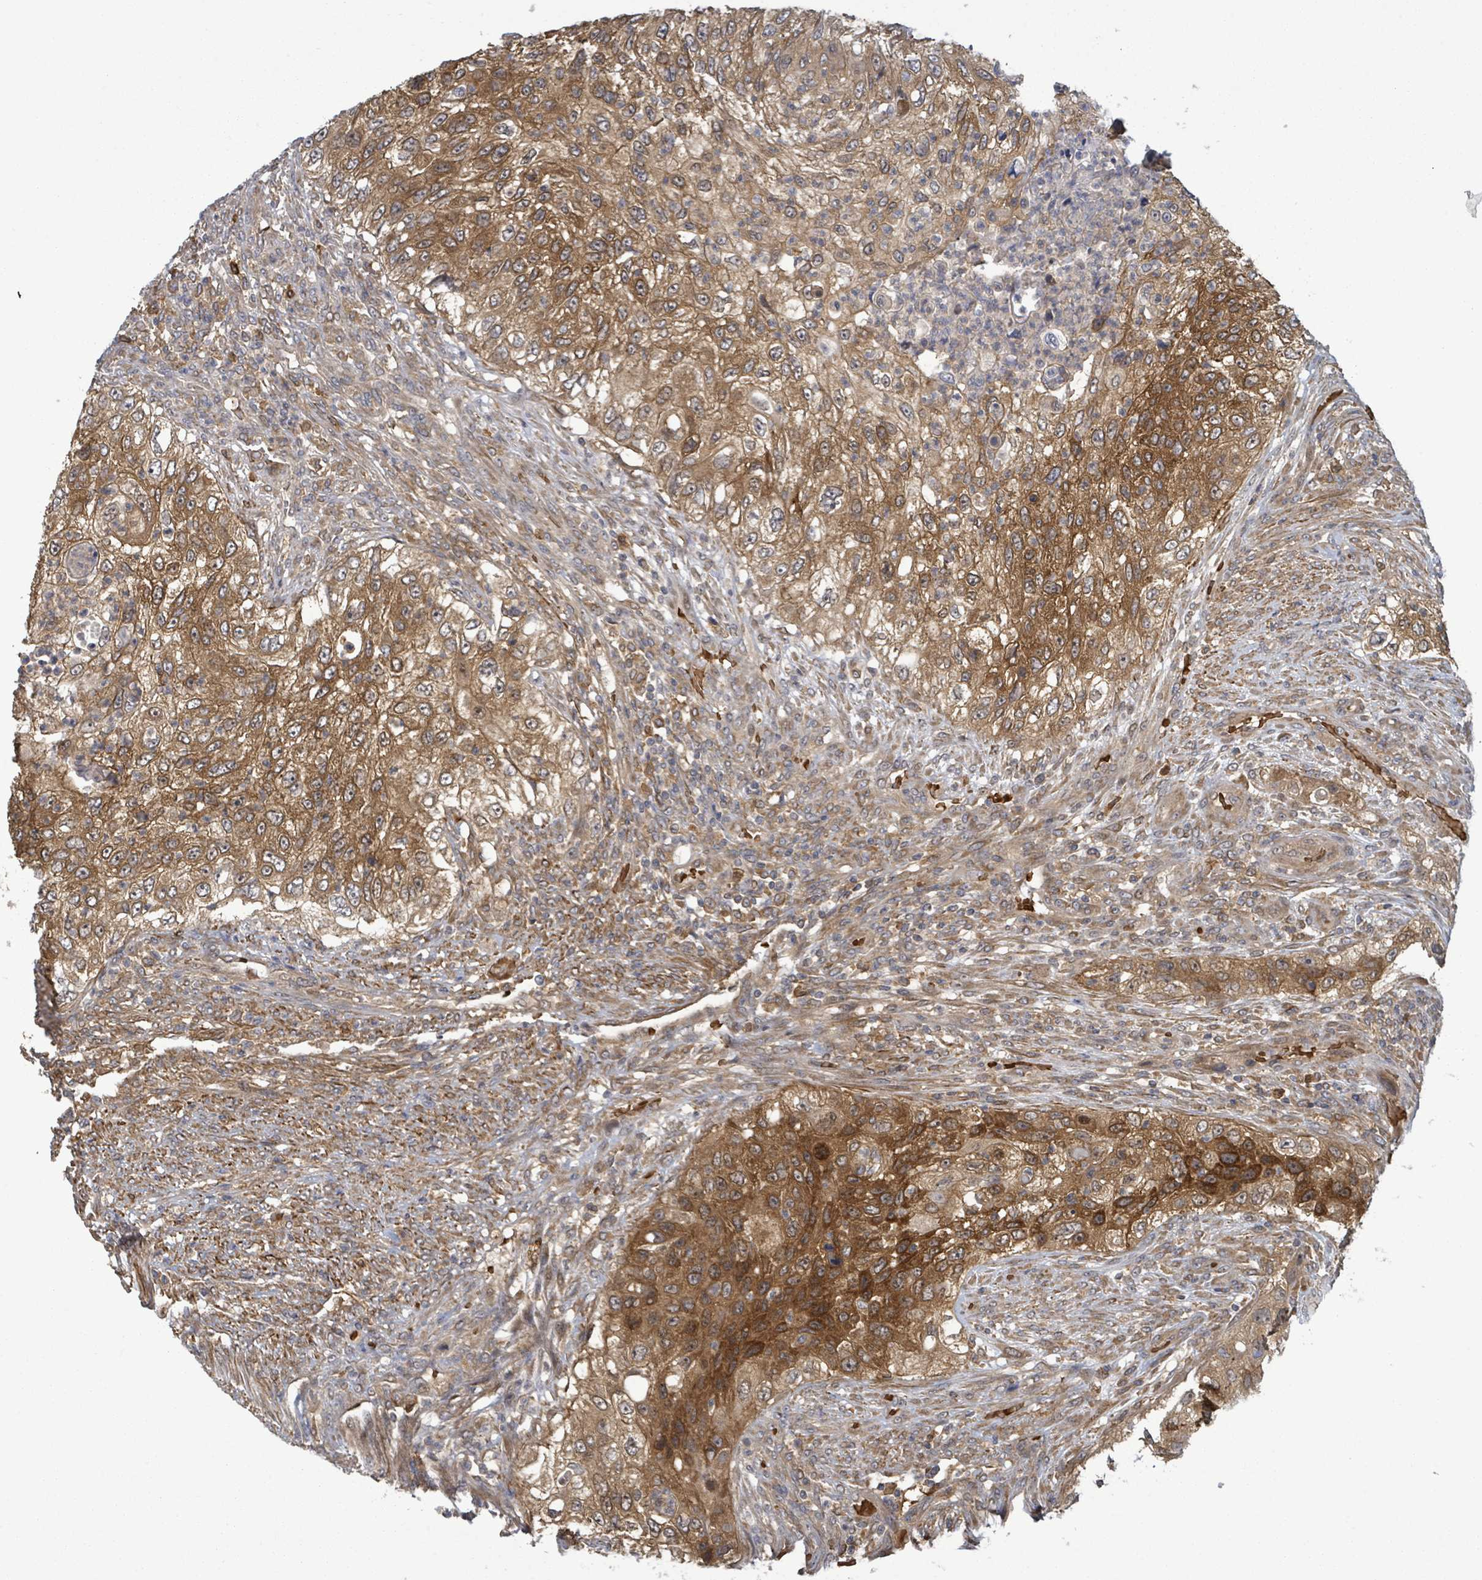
{"staining": {"intensity": "moderate", "quantity": "25%-75%", "location": "cytoplasmic/membranous"}, "tissue": "urothelial cancer", "cell_type": "Tumor cells", "image_type": "cancer", "snomed": [{"axis": "morphology", "description": "Urothelial carcinoma, High grade"}, {"axis": "topography", "description": "Urinary bladder"}], "caption": "There is medium levels of moderate cytoplasmic/membranous staining in tumor cells of urothelial cancer, as demonstrated by immunohistochemical staining (brown color).", "gene": "MAP3K6", "patient": {"sex": "female", "age": 60}}